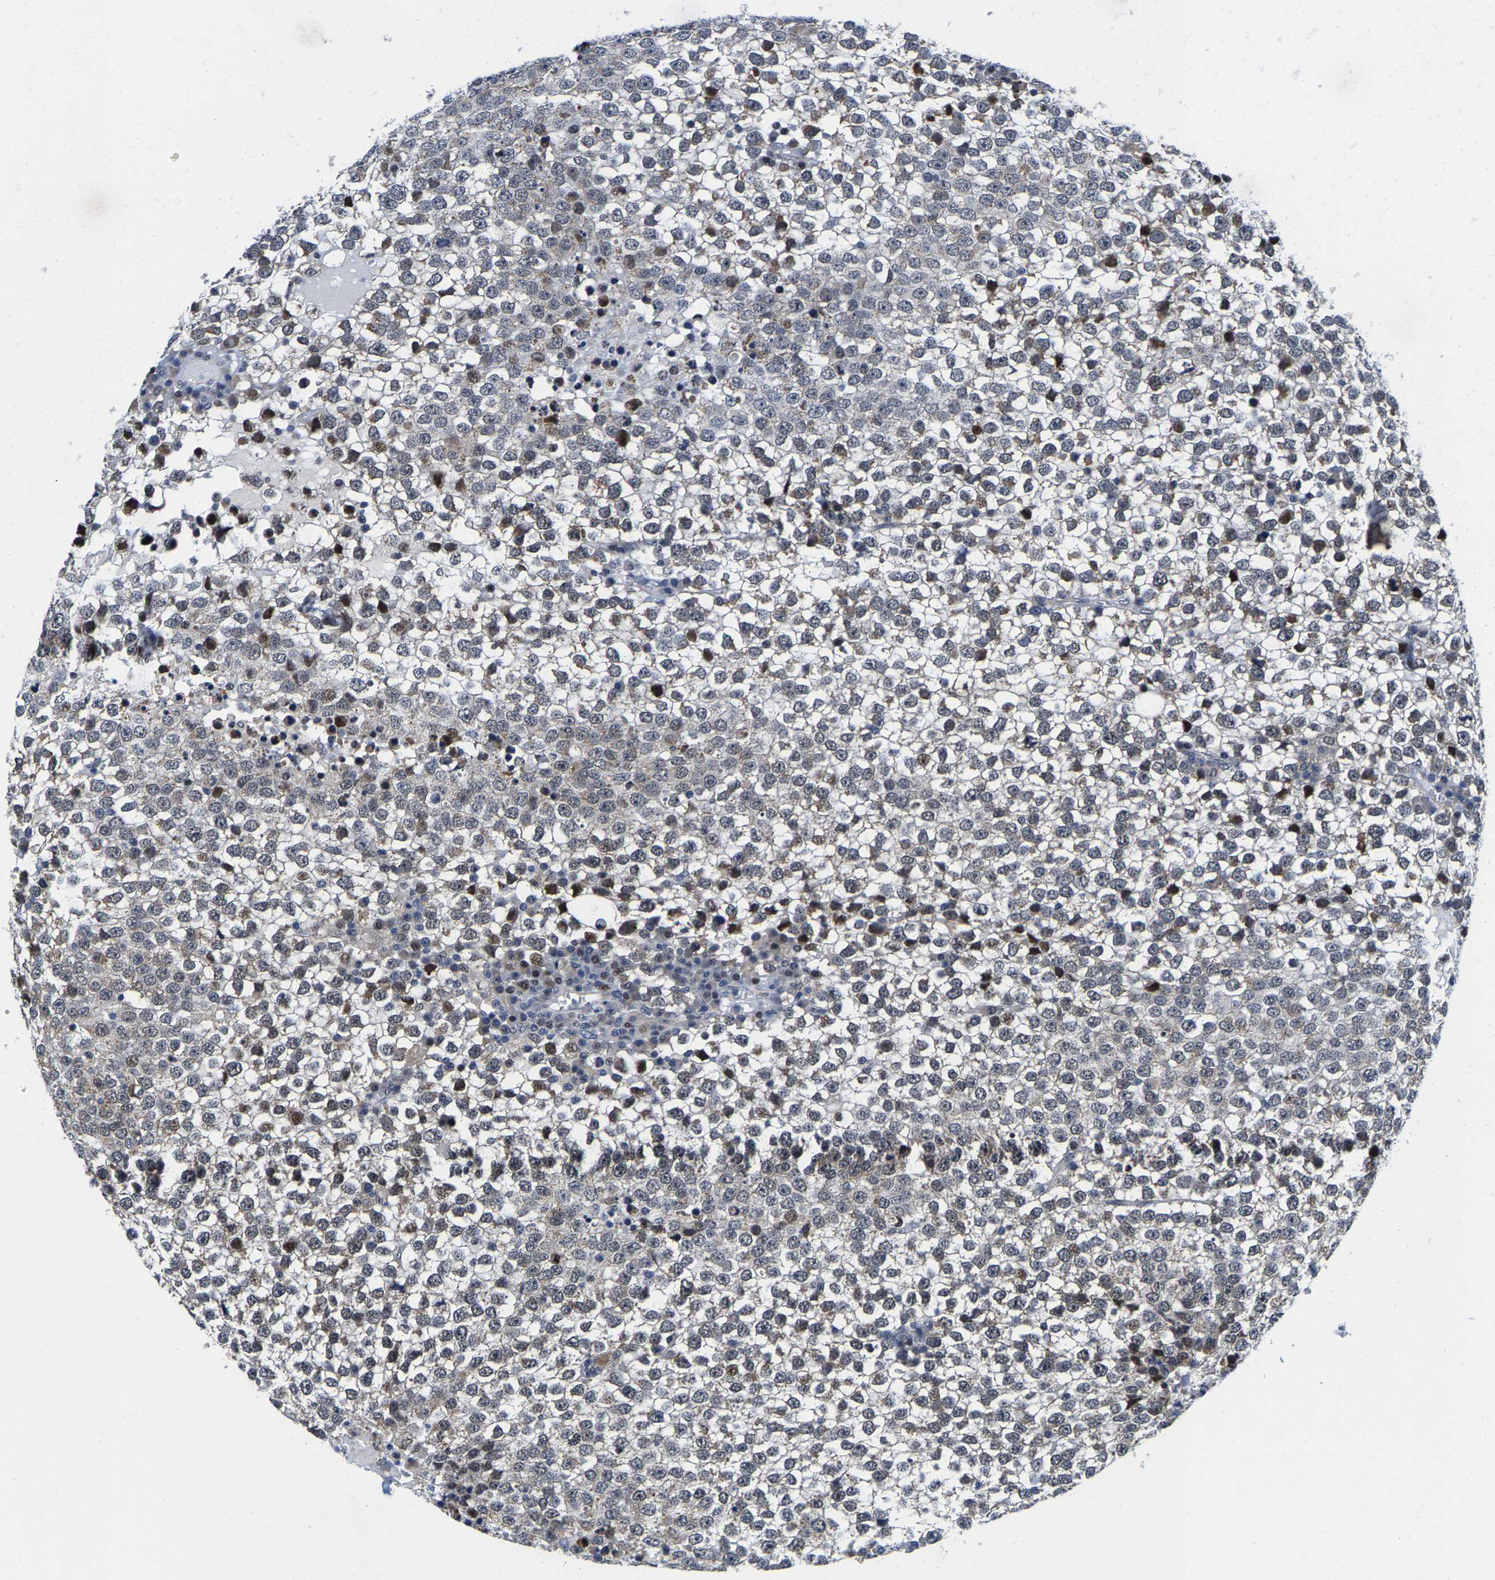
{"staining": {"intensity": "weak", "quantity": "<25%", "location": "nuclear"}, "tissue": "testis cancer", "cell_type": "Tumor cells", "image_type": "cancer", "snomed": [{"axis": "morphology", "description": "Seminoma, NOS"}, {"axis": "topography", "description": "Testis"}], "caption": "Immunohistochemistry photomicrograph of human testis cancer (seminoma) stained for a protein (brown), which displays no positivity in tumor cells.", "gene": "GTPBP10", "patient": {"sex": "male", "age": 65}}